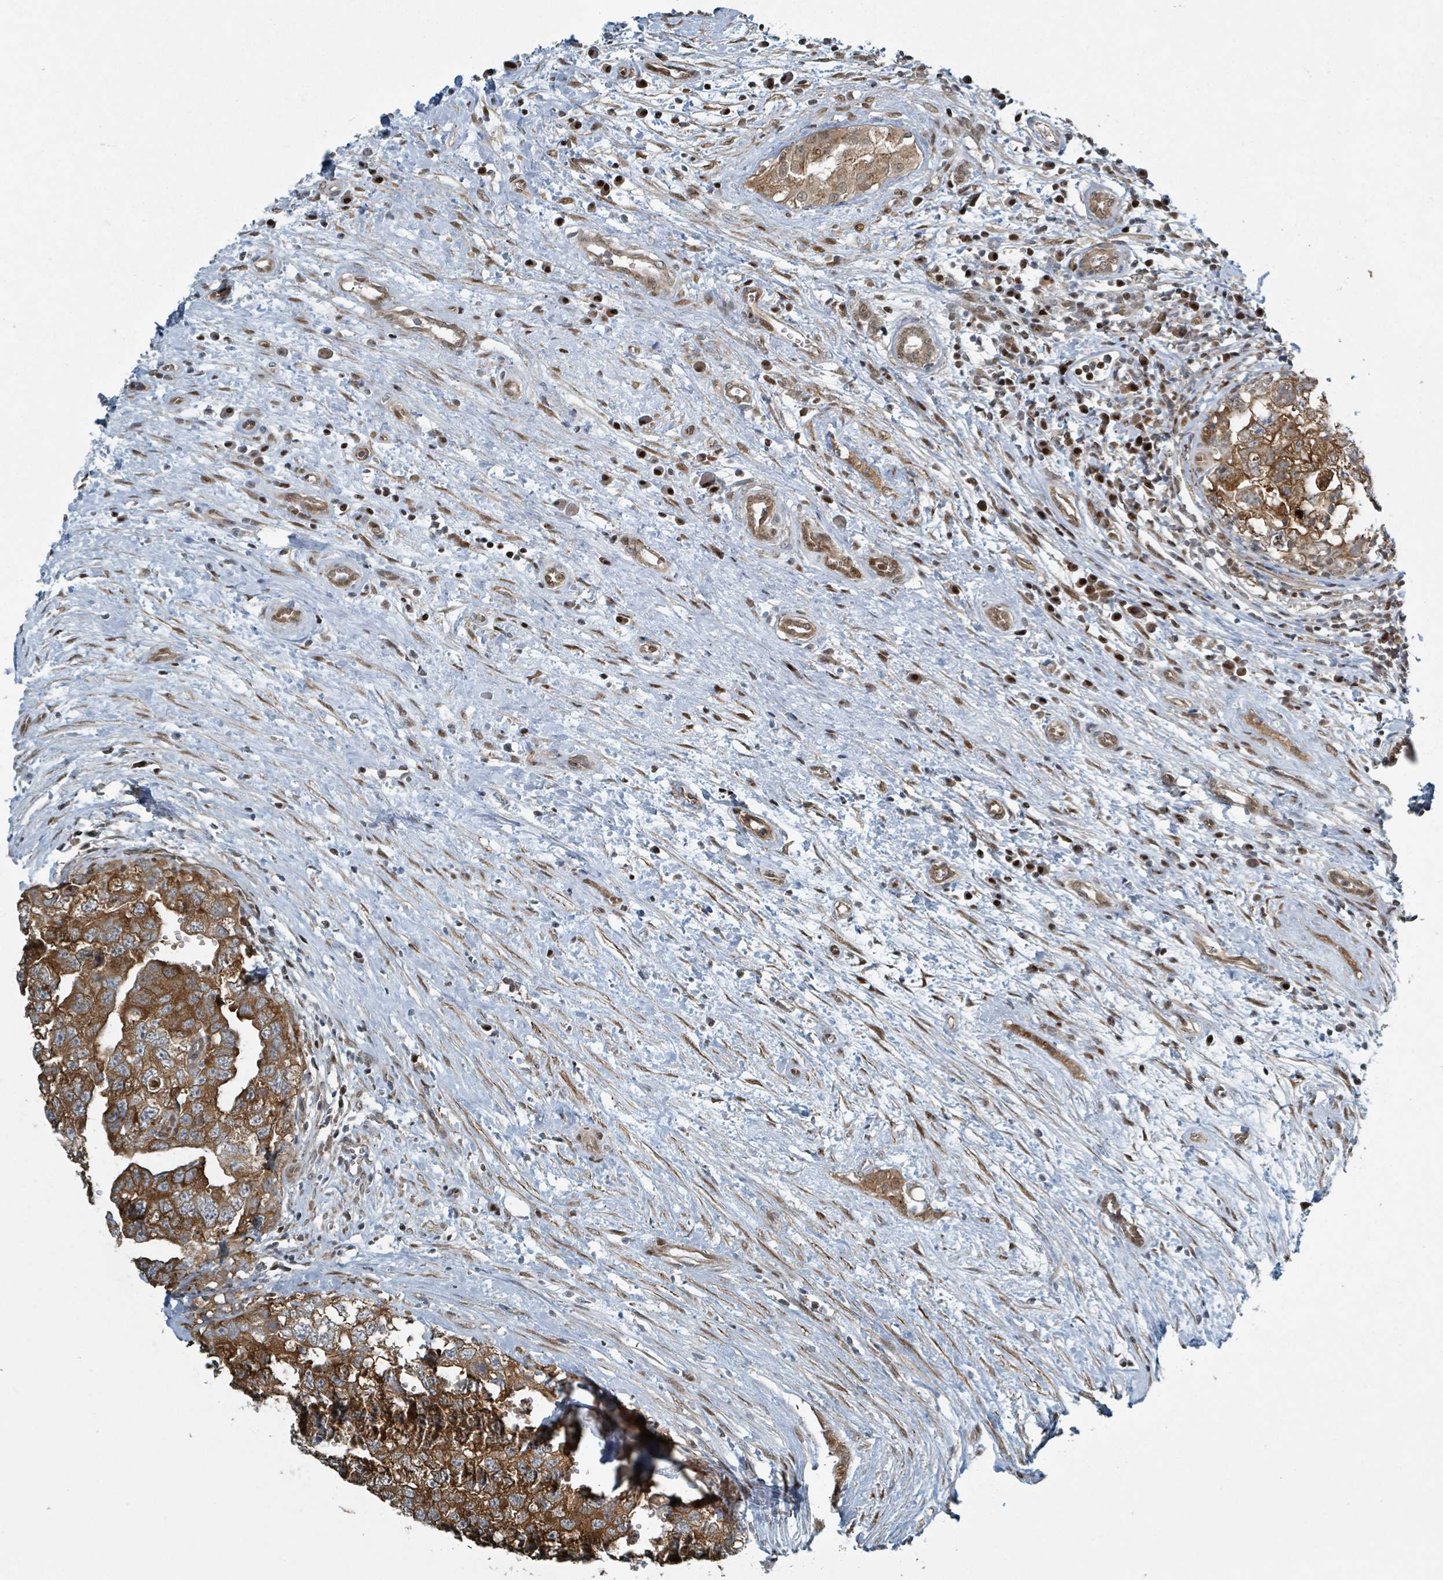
{"staining": {"intensity": "strong", "quantity": ">75%", "location": "cytoplasmic/membranous"}, "tissue": "testis cancer", "cell_type": "Tumor cells", "image_type": "cancer", "snomed": [{"axis": "morphology", "description": "Seminoma, NOS"}, {"axis": "morphology", "description": "Carcinoma, Embryonal, NOS"}, {"axis": "topography", "description": "Testis"}], "caption": "Tumor cells exhibit high levels of strong cytoplasmic/membranous expression in approximately >75% of cells in testis cancer (embryonal carcinoma). (DAB (3,3'-diaminobenzidine) IHC with brightfield microscopy, high magnification).", "gene": "RHPN2", "patient": {"sex": "male", "age": 29}}